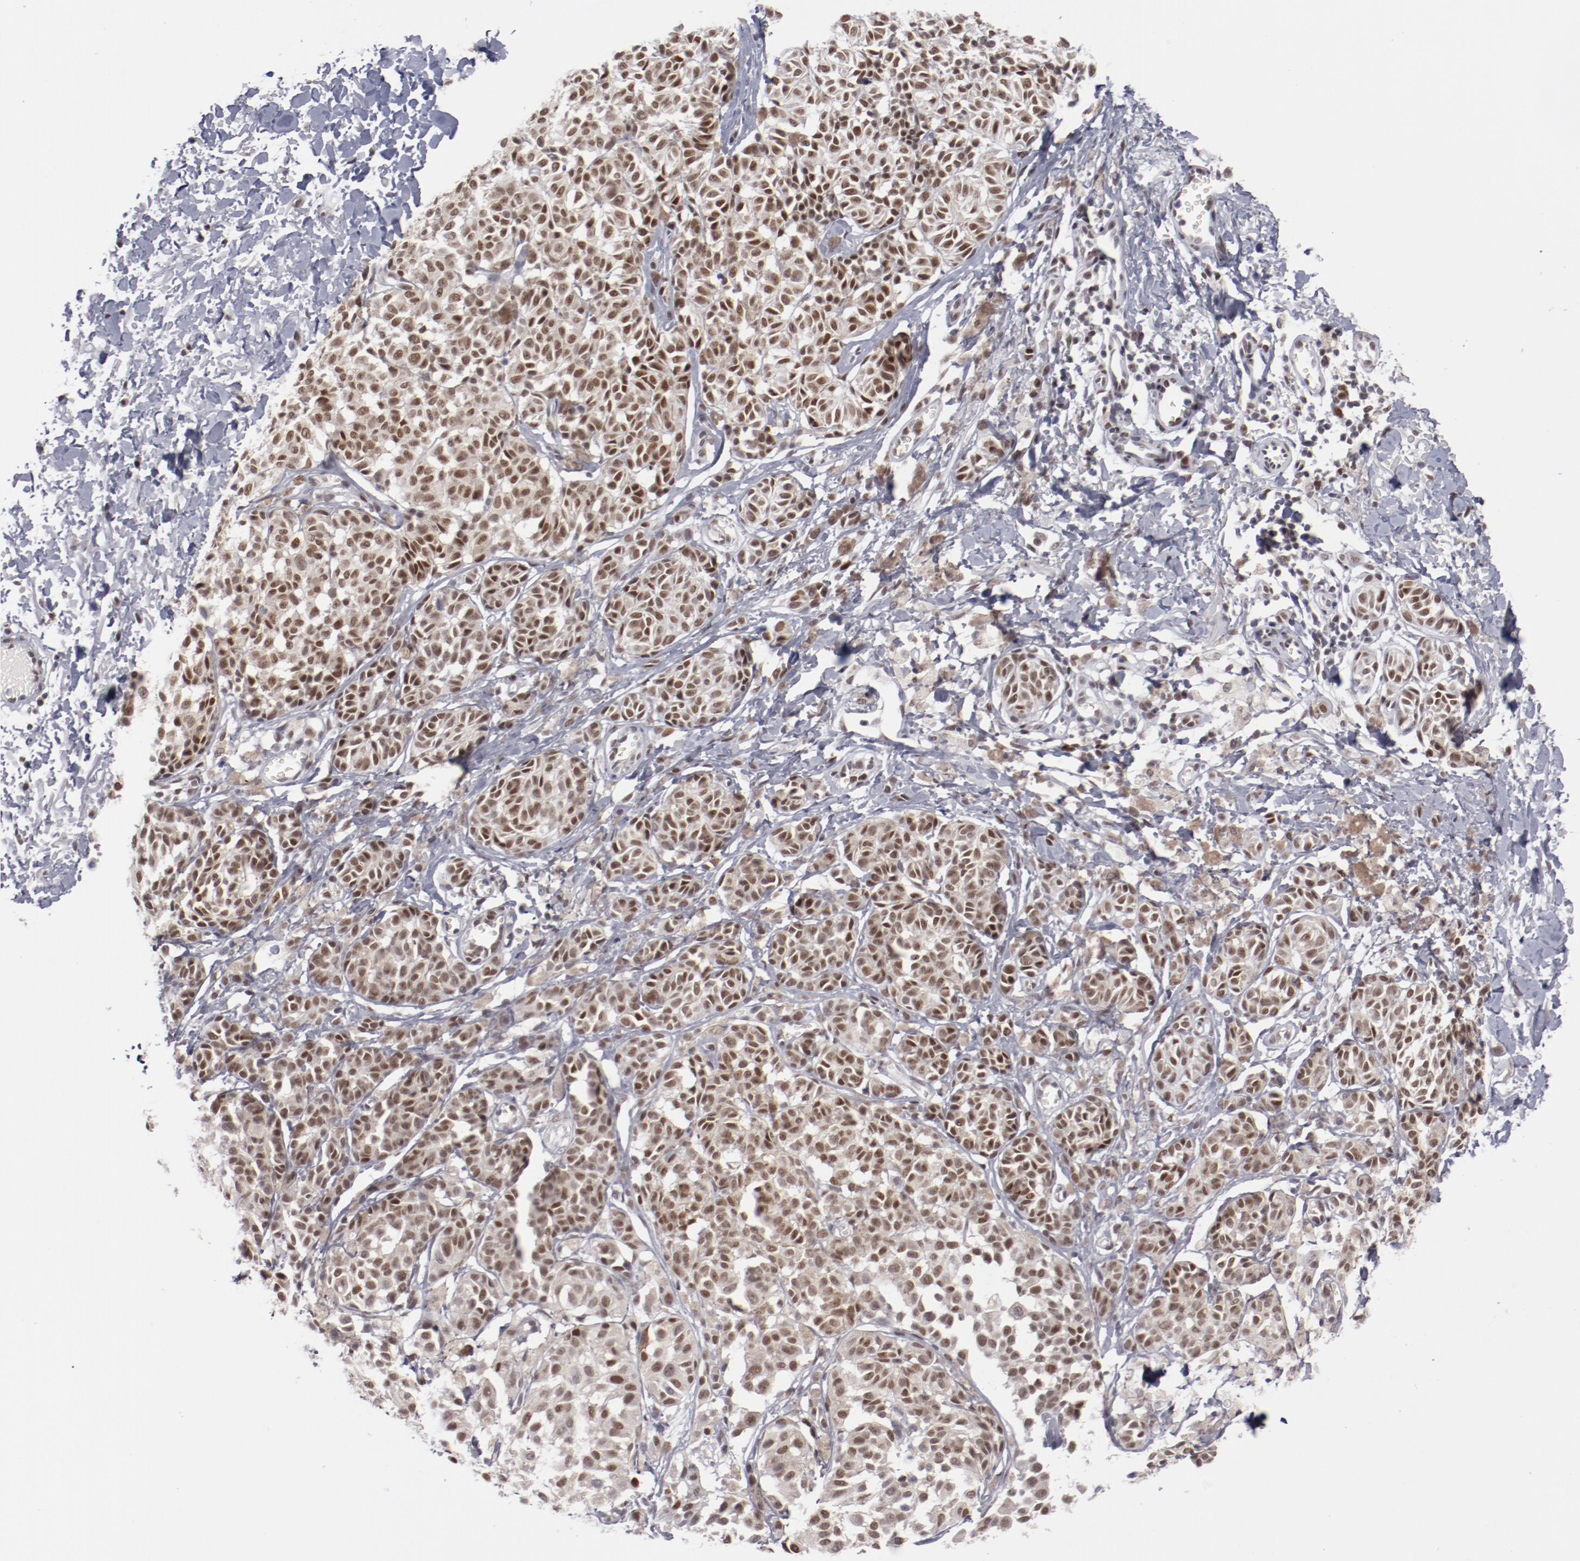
{"staining": {"intensity": "moderate", "quantity": ">75%", "location": "nuclear"}, "tissue": "melanoma", "cell_type": "Tumor cells", "image_type": "cancer", "snomed": [{"axis": "morphology", "description": "Malignant melanoma, NOS"}, {"axis": "topography", "description": "Skin"}], "caption": "An image of melanoma stained for a protein displays moderate nuclear brown staining in tumor cells. (Stains: DAB in brown, nuclei in blue, Microscopy: brightfield microscopy at high magnification).", "gene": "TFAP4", "patient": {"sex": "male", "age": 76}}